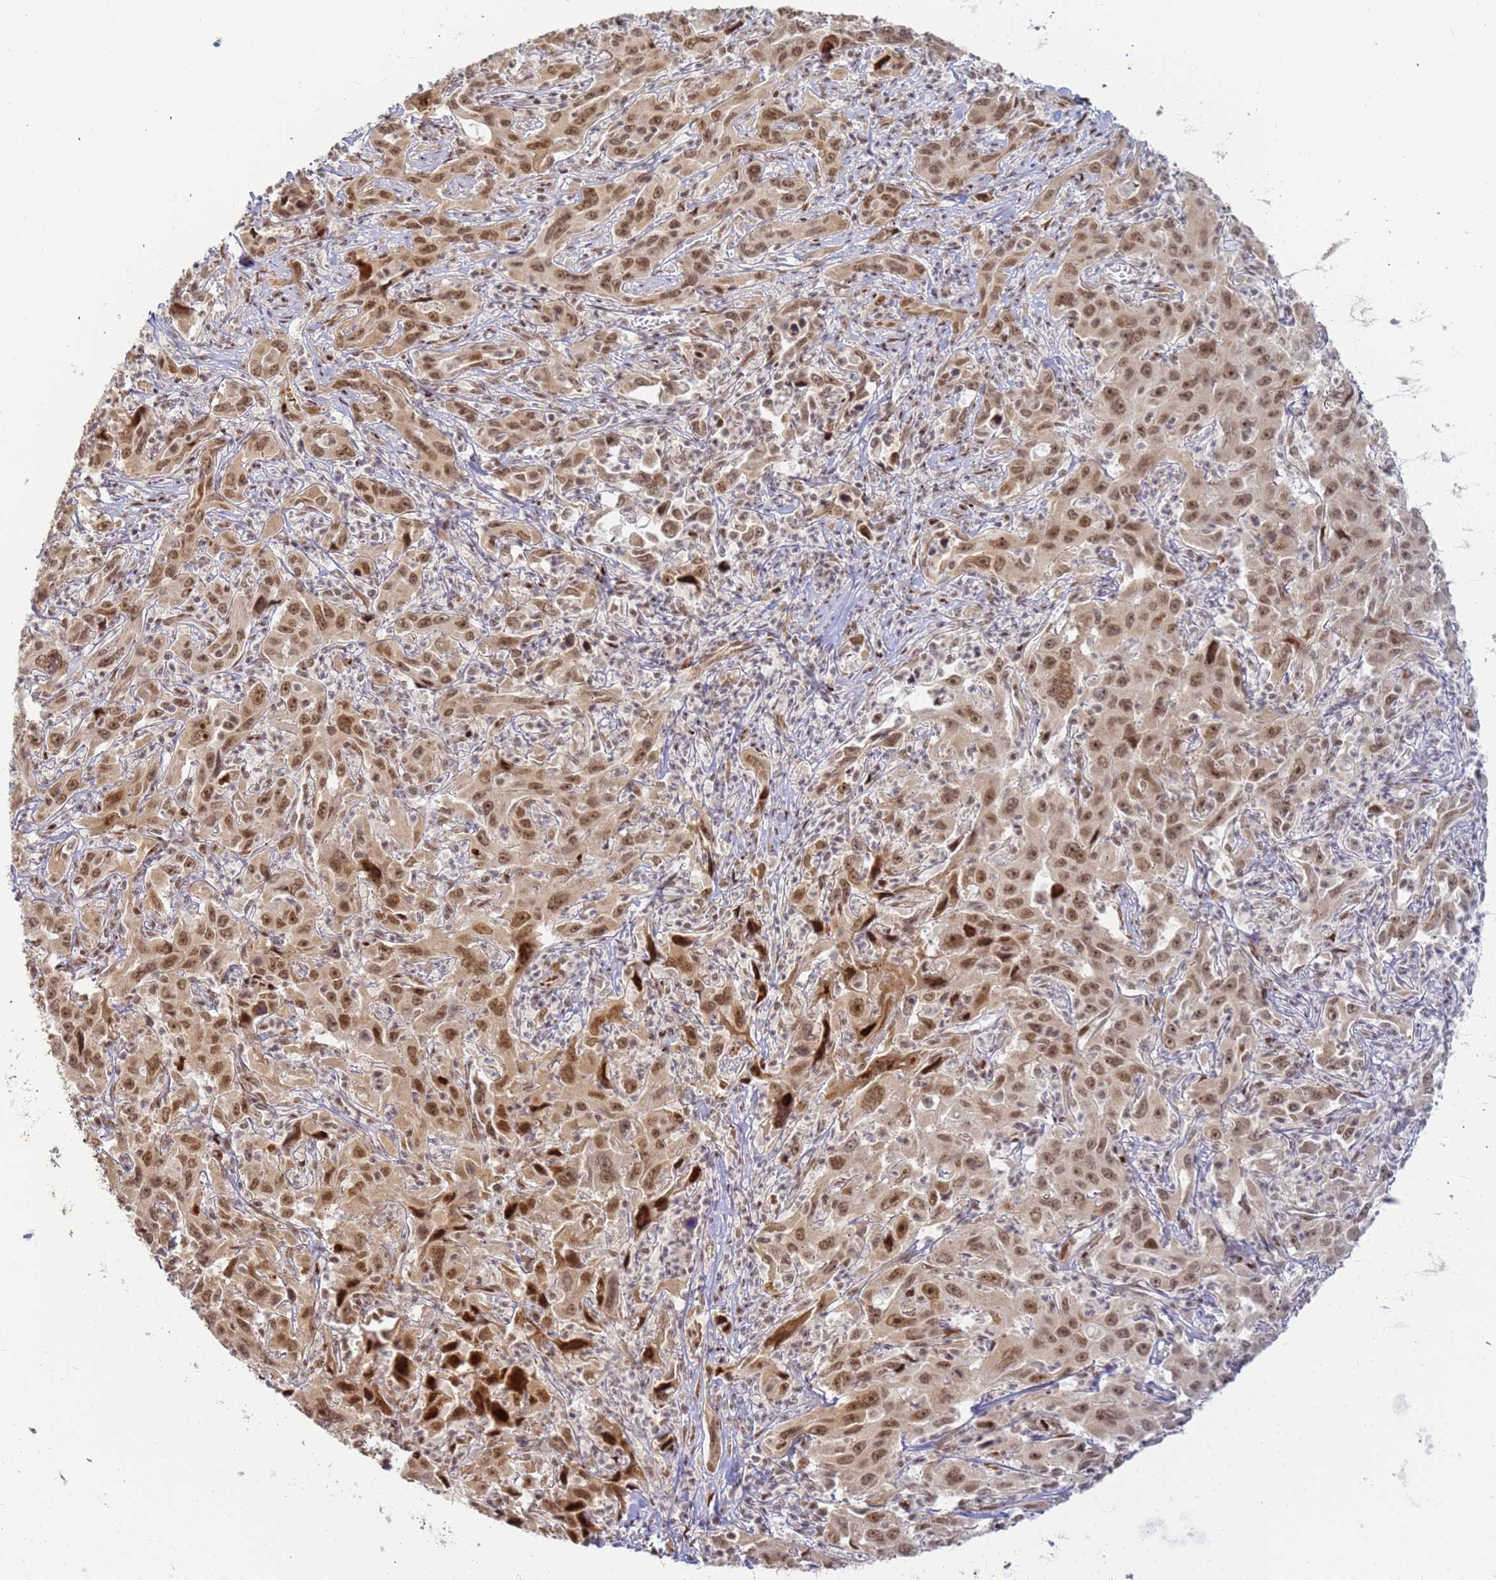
{"staining": {"intensity": "moderate", "quantity": ">75%", "location": "nuclear"}, "tissue": "liver cancer", "cell_type": "Tumor cells", "image_type": "cancer", "snomed": [{"axis": "morphology", "description": "Carcinoma, Hepatocellular, NOS"}, {"axis": "topography", "description": "Liver"}], "caption": "Protein staining shows moderate nuclear expression in about >75% of tumor cells in hepatocellular carcinoma (liver).", "gene": "ABCA2", "patient": {"sex": "male", "age": 63}}